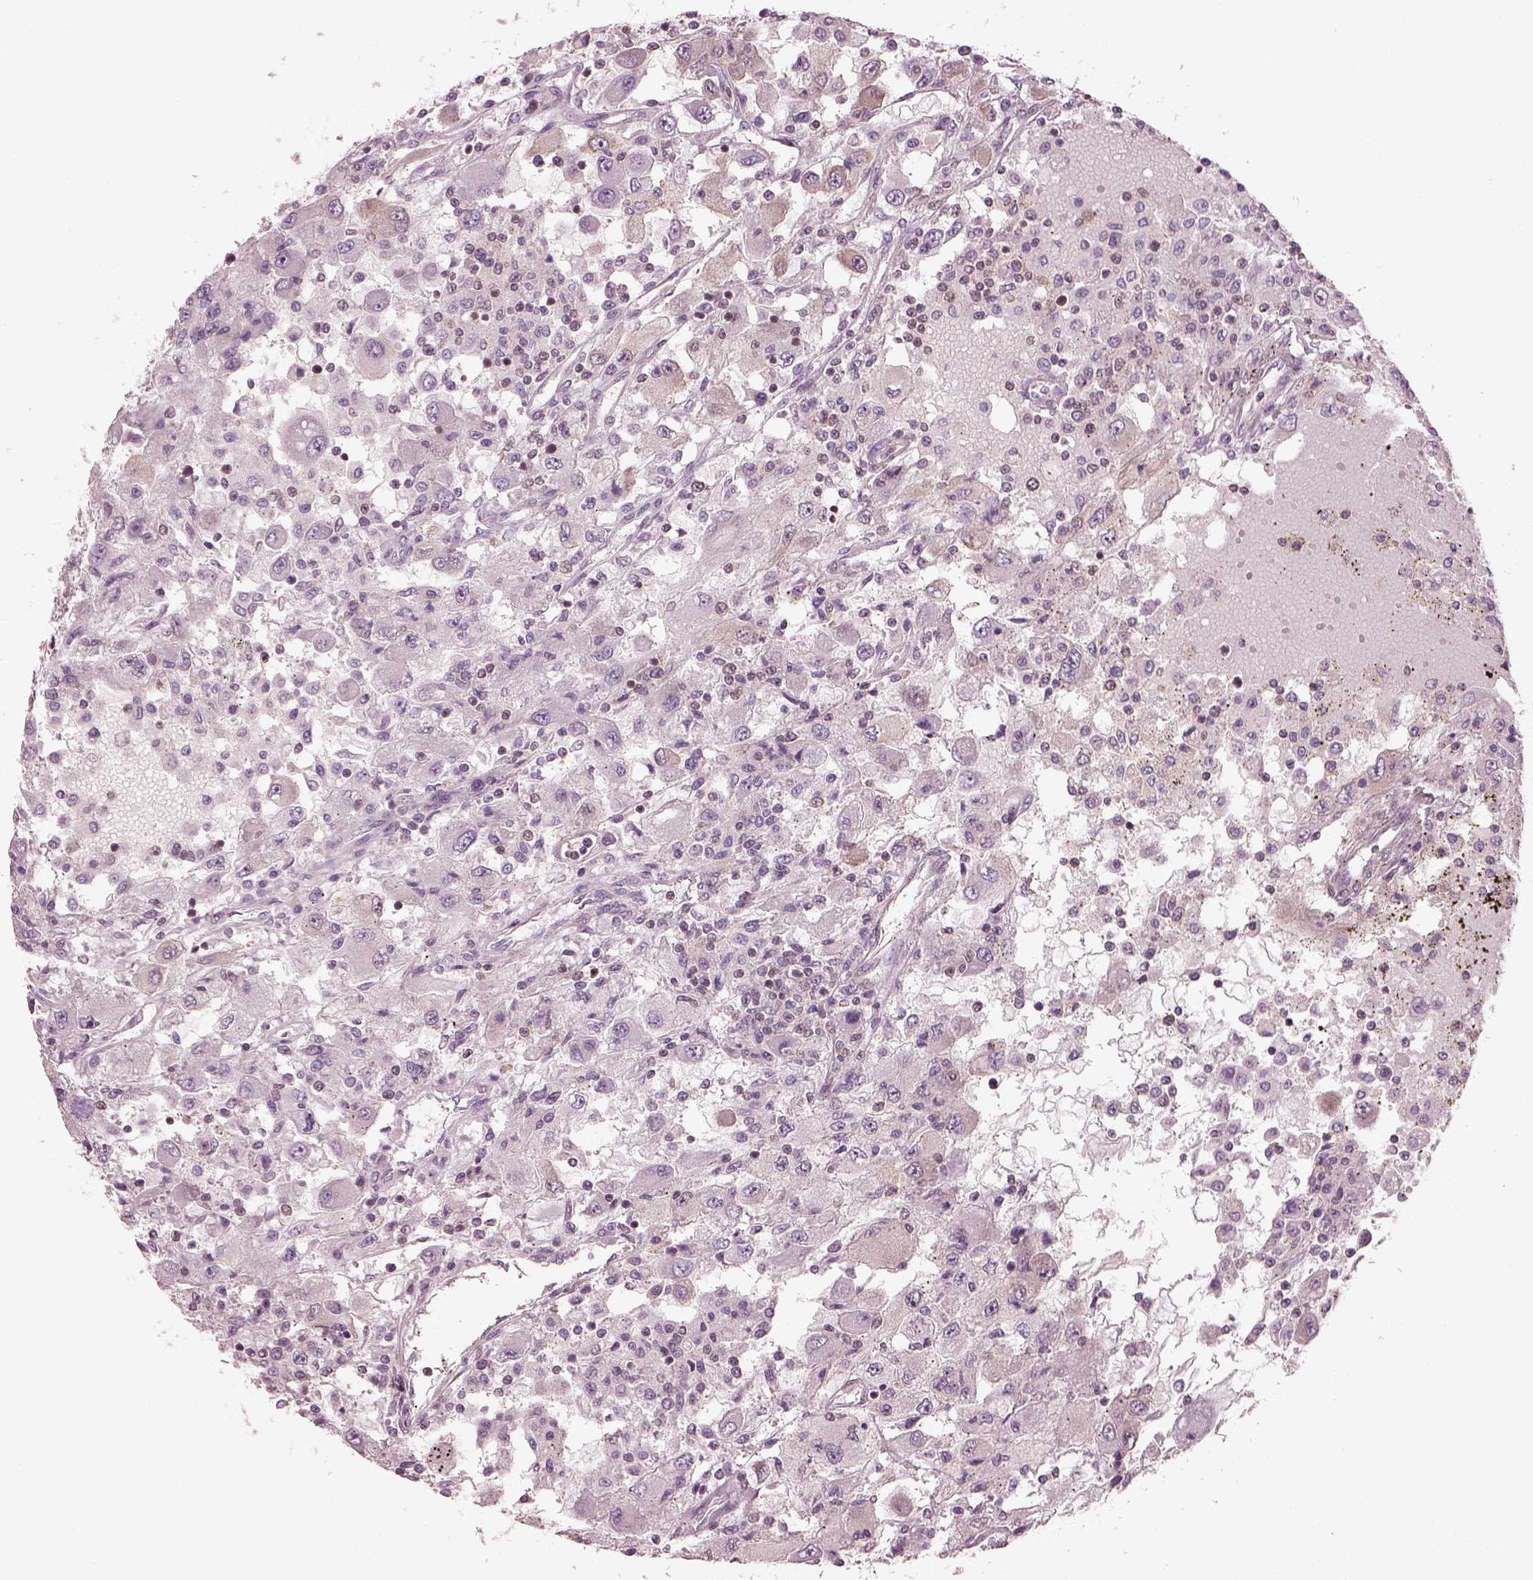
{"staining": {"intensity": "negative", "quantity": "none", "location": "none"}, "tissue": "renal cancer", "cell_type": "Tumor cells", "image_type": "cancer", "snomed": [{"axis": "morphology", "description": "Adenocarcinoma, NOS"}, {"axis": "topography", "description": "Kidney"}], "caption": "Renal cancer was stained to show a protein in brown. There is no significant positivity in tumor cells. The staining was performed using DAB to visualize the protein expression in brown, while the nuclei were stained in blue with hematoxylin (Magnification: 20x).", "gene": "LSM14A", "patient": {"sex": "female", "age": 67}}